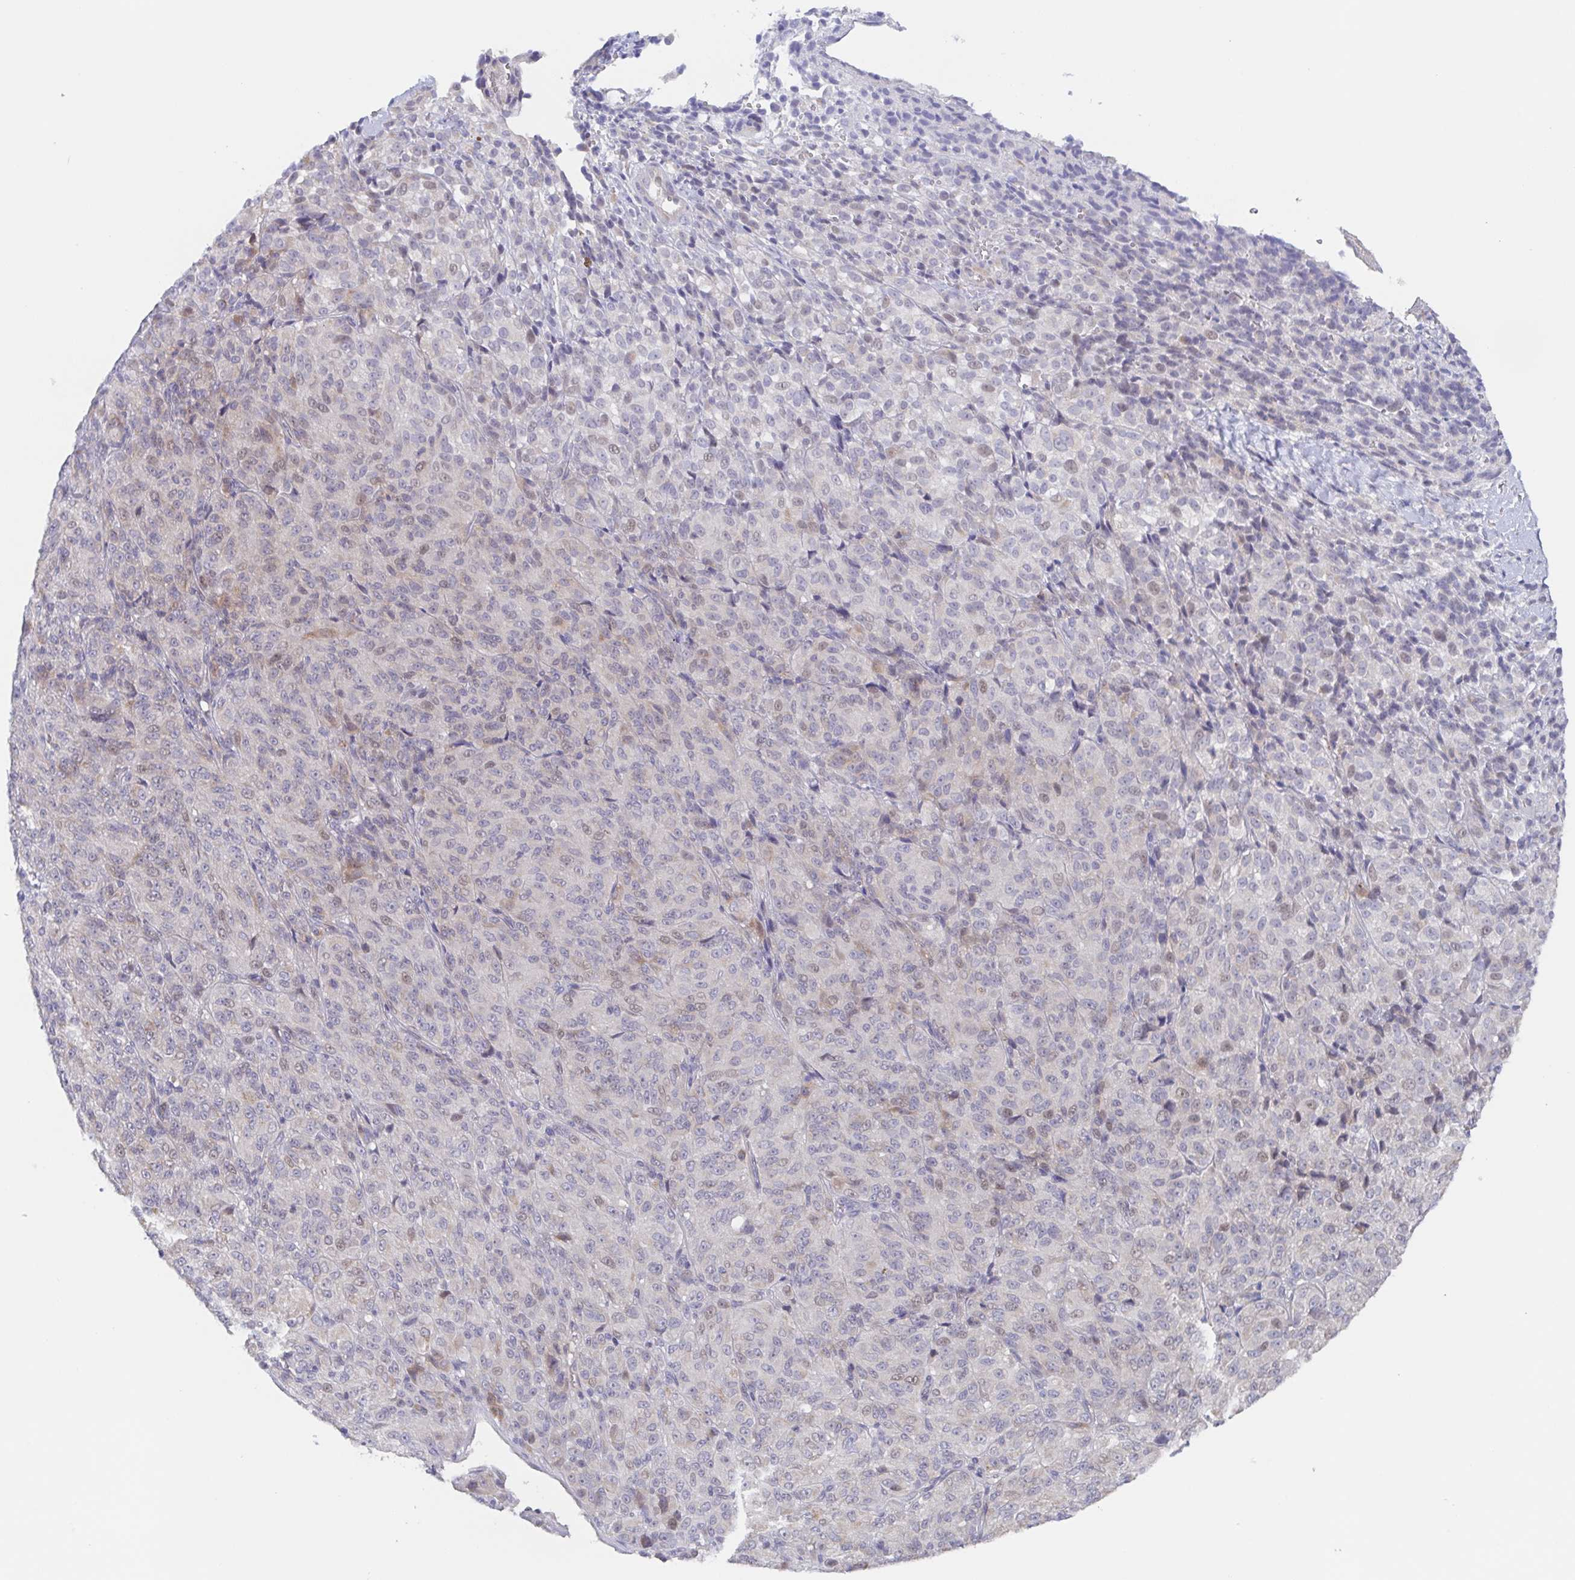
{"staining": {"intensity": "negative", "quantity": "none", "location": "none"}, "tissue": "melanoma", "cell_type": "Tumor cells", "image_type": "cancer", "snomed": [{"axis": "morphology", "description": "Malignant melanoma, Metastatic site"}, {"axis": "topography", "description": "Brain"}], "caption": "A high-resolution micrograph shows immunohistochemistry (IHC) staining of malignant melanoma (metastatic site), which displays no significant staining in tumor cells. (DAB (3,3'-diaminobenzidine) immunohistochemistry, high magnification).", "gene": "POU2F3", "patient": {"sex": "female", "age": 56}}